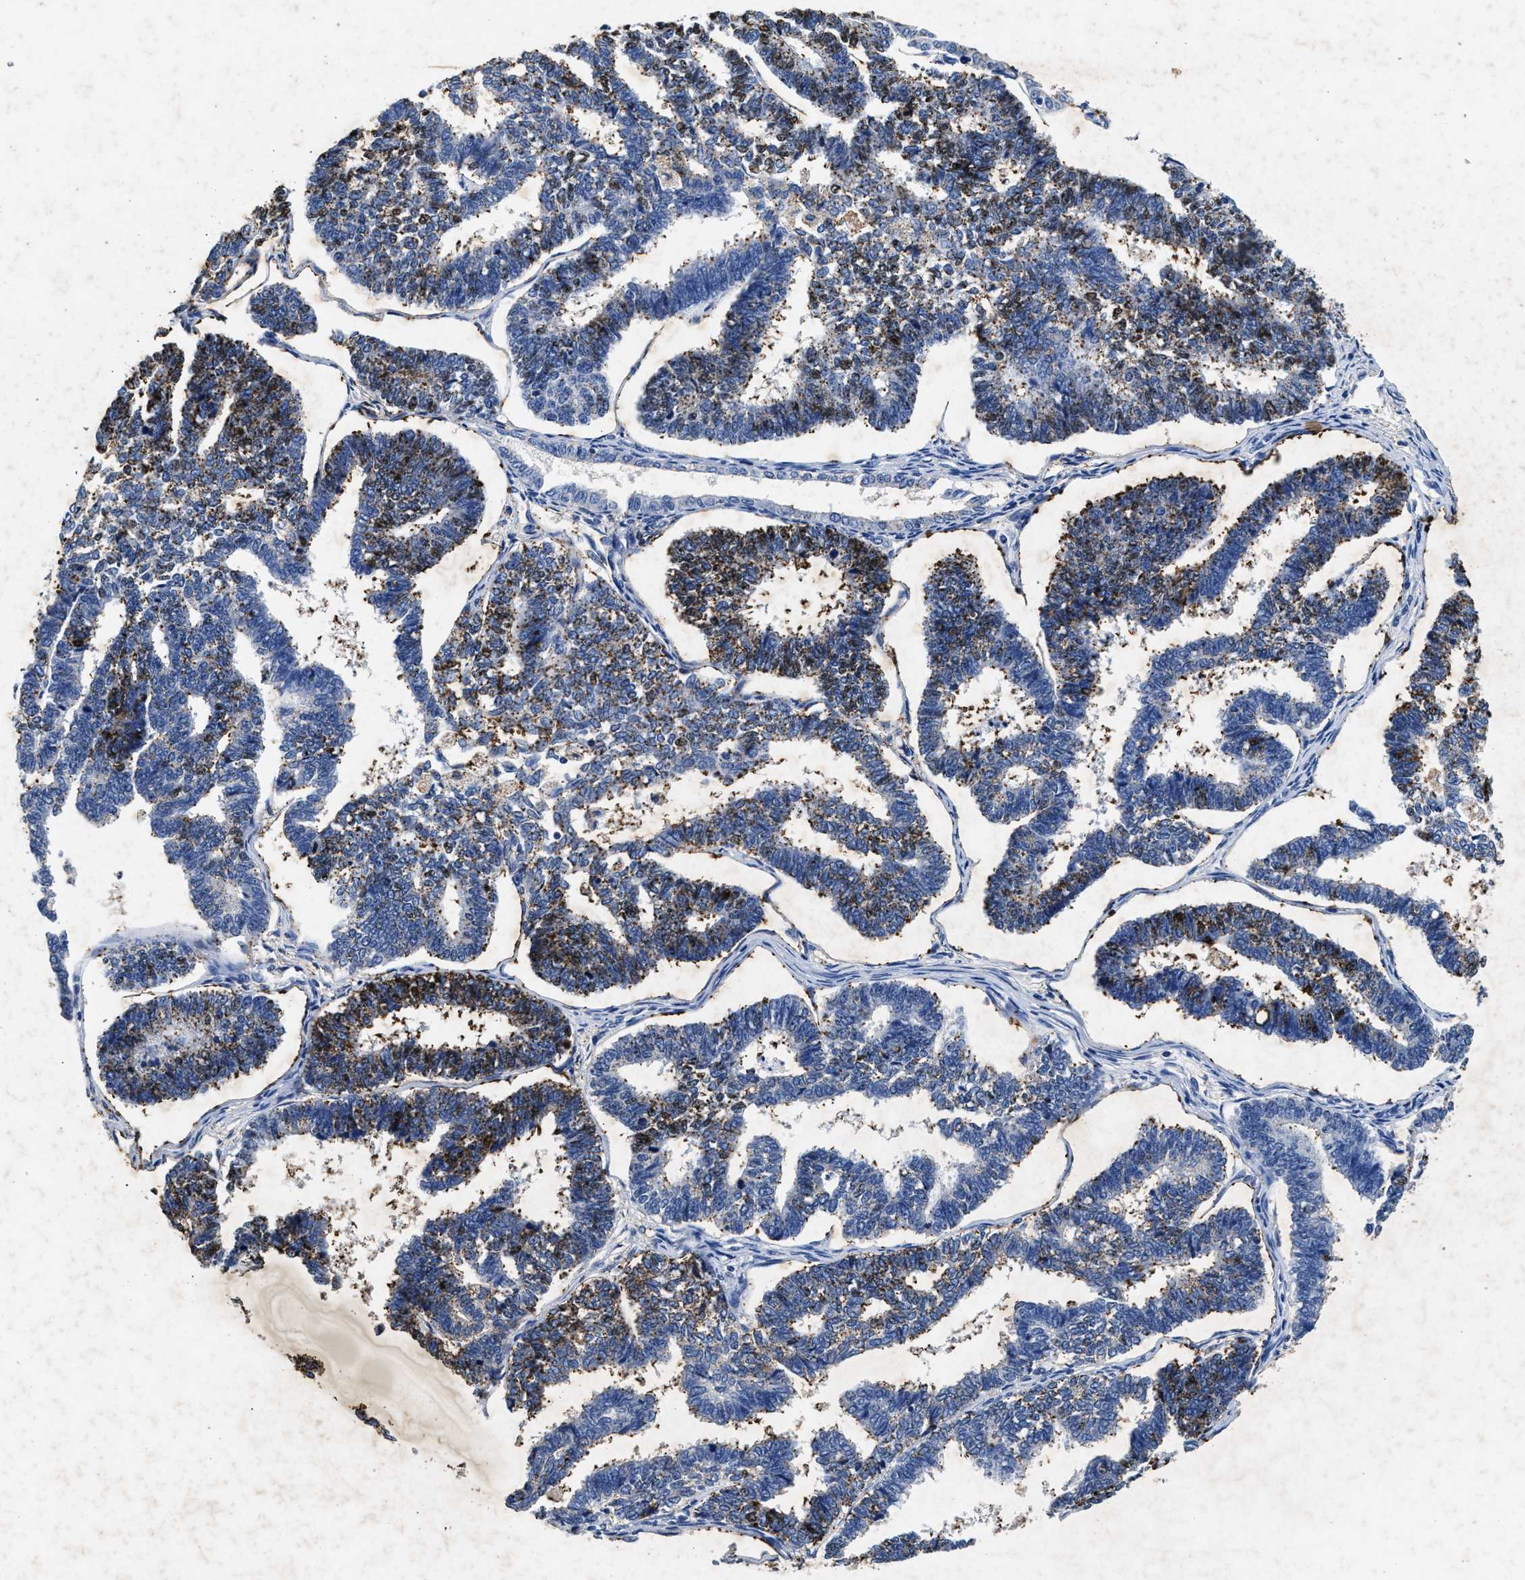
{"staining": {"intensity": "strong", "quantity": "25%-75%", "location": "cytoplasmic/membranous"}, "tissue": "endometrial cancer", "cell_type": "Tumor cells", "image_type": "cancer", "snomed": [{"axis": "morphology", "description": "Adenocarcinoma, NOS"}, {"axis": "topography", "description": "Endometrium"}], "caption": "Endometrial cancer (adenocarcinoma) stained for a protein (brown) reveals strong cytoplasmic/membranous positive positivity in about 25%-75% of tumor cells.", "gene": "LTB4R2", "patient": {"sex": "female", "age": 70}}